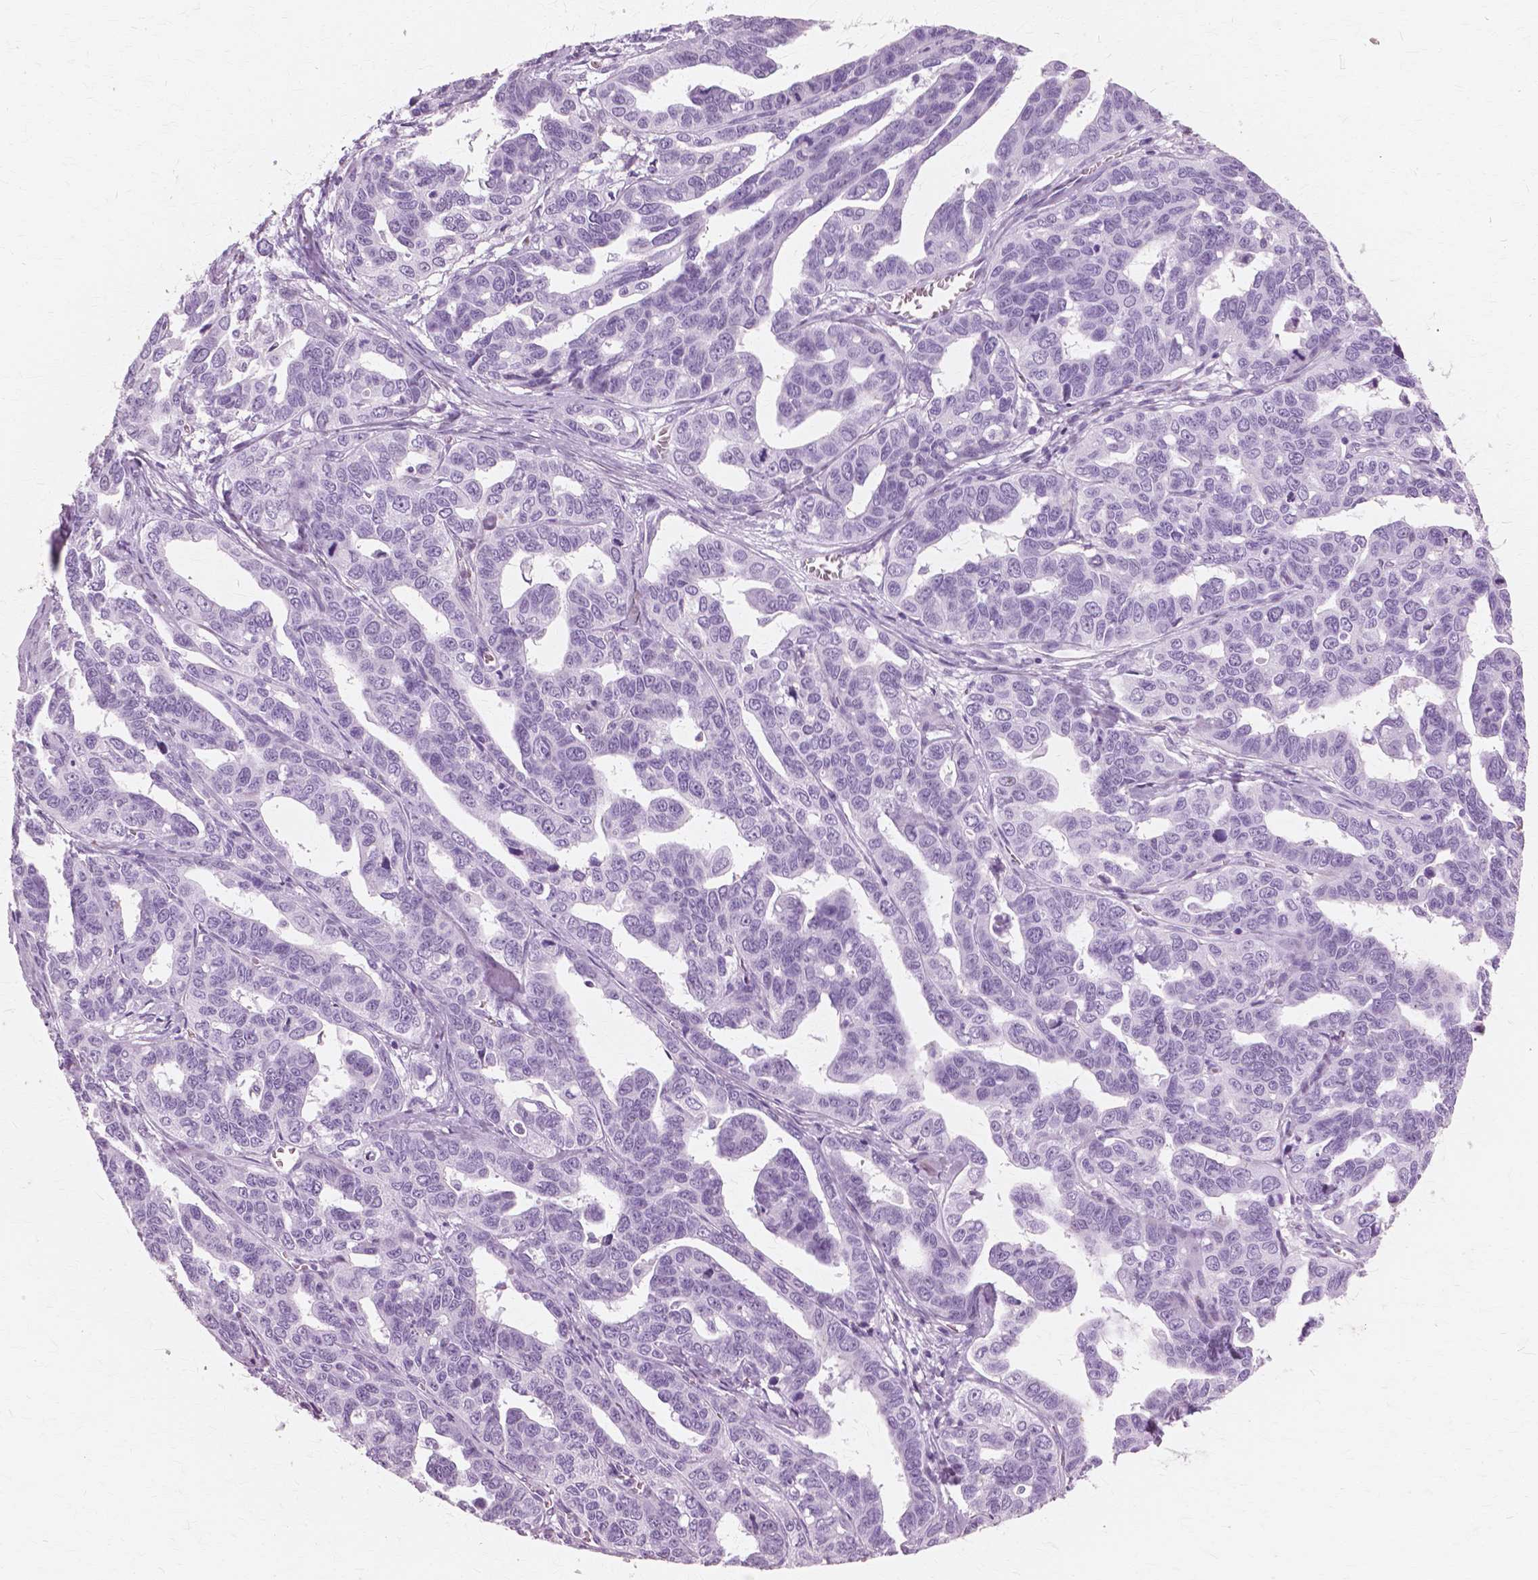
{"staining": {"intensity": "negative", "quantity": "none", "location": "none"}, "tissue": "ovarian cancer", "cell_type": "Tumor cells", "image_type": "cancer", "snomed": [{"axis": "morphology", "description": "Cystadenocarcinoma, serous, NOS"}, {"axis": "topography", "description": "Ovary"}], "caption": "High power microscopy image of an immunohistochemistry (IHC) histopathology image of ovarian cancer, revealing no significant positivity in tumor cells. (DAB (3,3'-diaminobenzidine) IHC, high magnification).", "gene": "SFTPD", "patient": {"sex": "female", "age": 69}}